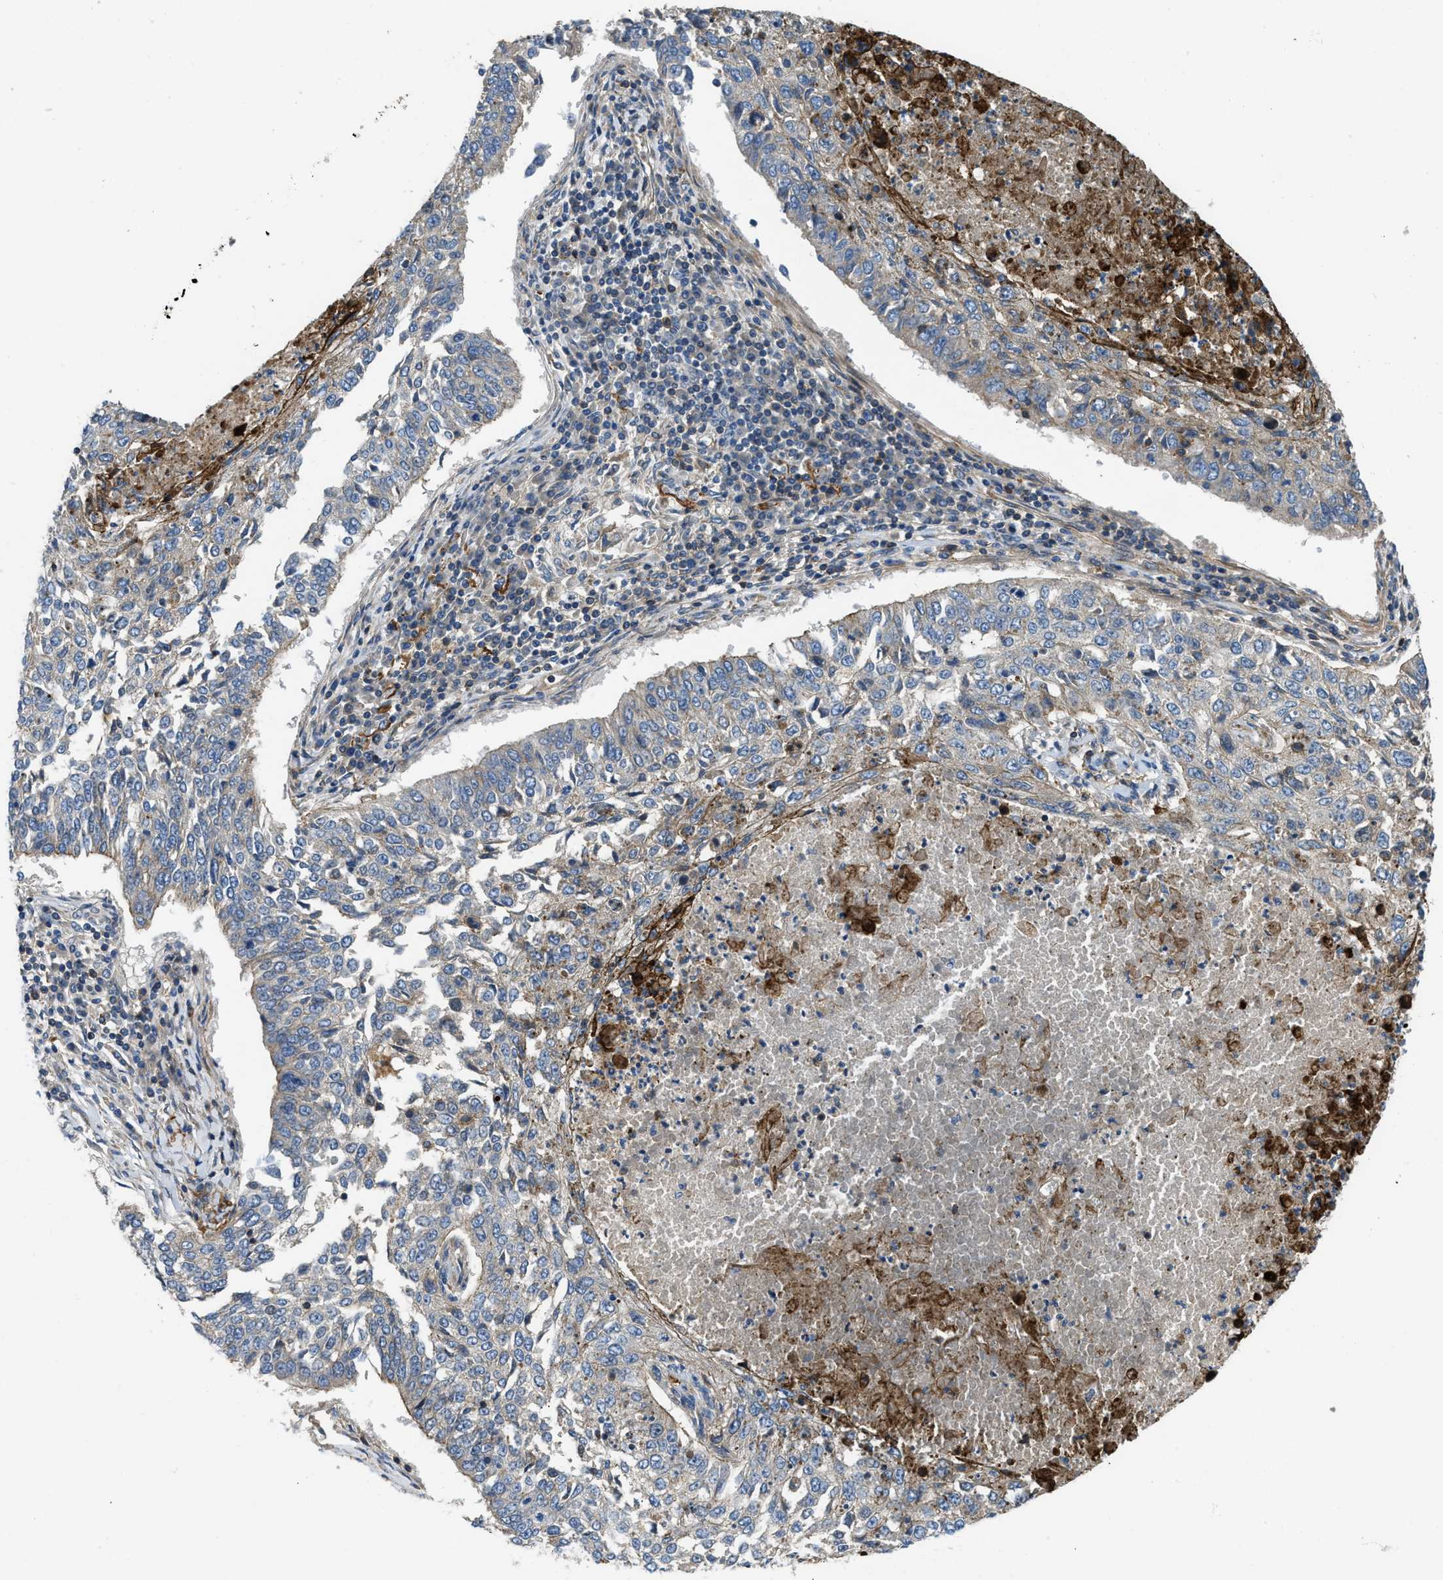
{"staining": {"intensity": "weak", "quantity": "25%-75%", "location": "cytoplasmic/membranous"}, "tissue": "lung cancer", "cell_type": "Tumor cells", "image_type": "cancer", "snomed": [{"axis": "morphology", "description": "Normal tissue, NOS"}, {"axis": "morphology", "description": "Squamous cell carcinoma, NOS"}, {"axis": "topography", "description": "Cartilage tissue"}, {"axis": "topography", "description": "Bronchus"}, {"axis": "topography", "description": "Lung"}], "caption": "High-magnification brightfield microscopy of lung cancer stained with DAB (brown) and counterstained with hematoxylin (blue). tumor cells exhibit weak cytoplasmic/membranous staining is appreciated in approximately25%-75% of cells.", "gene": "NYNRIN", "patient": {"sex": "female", "age": 49}}